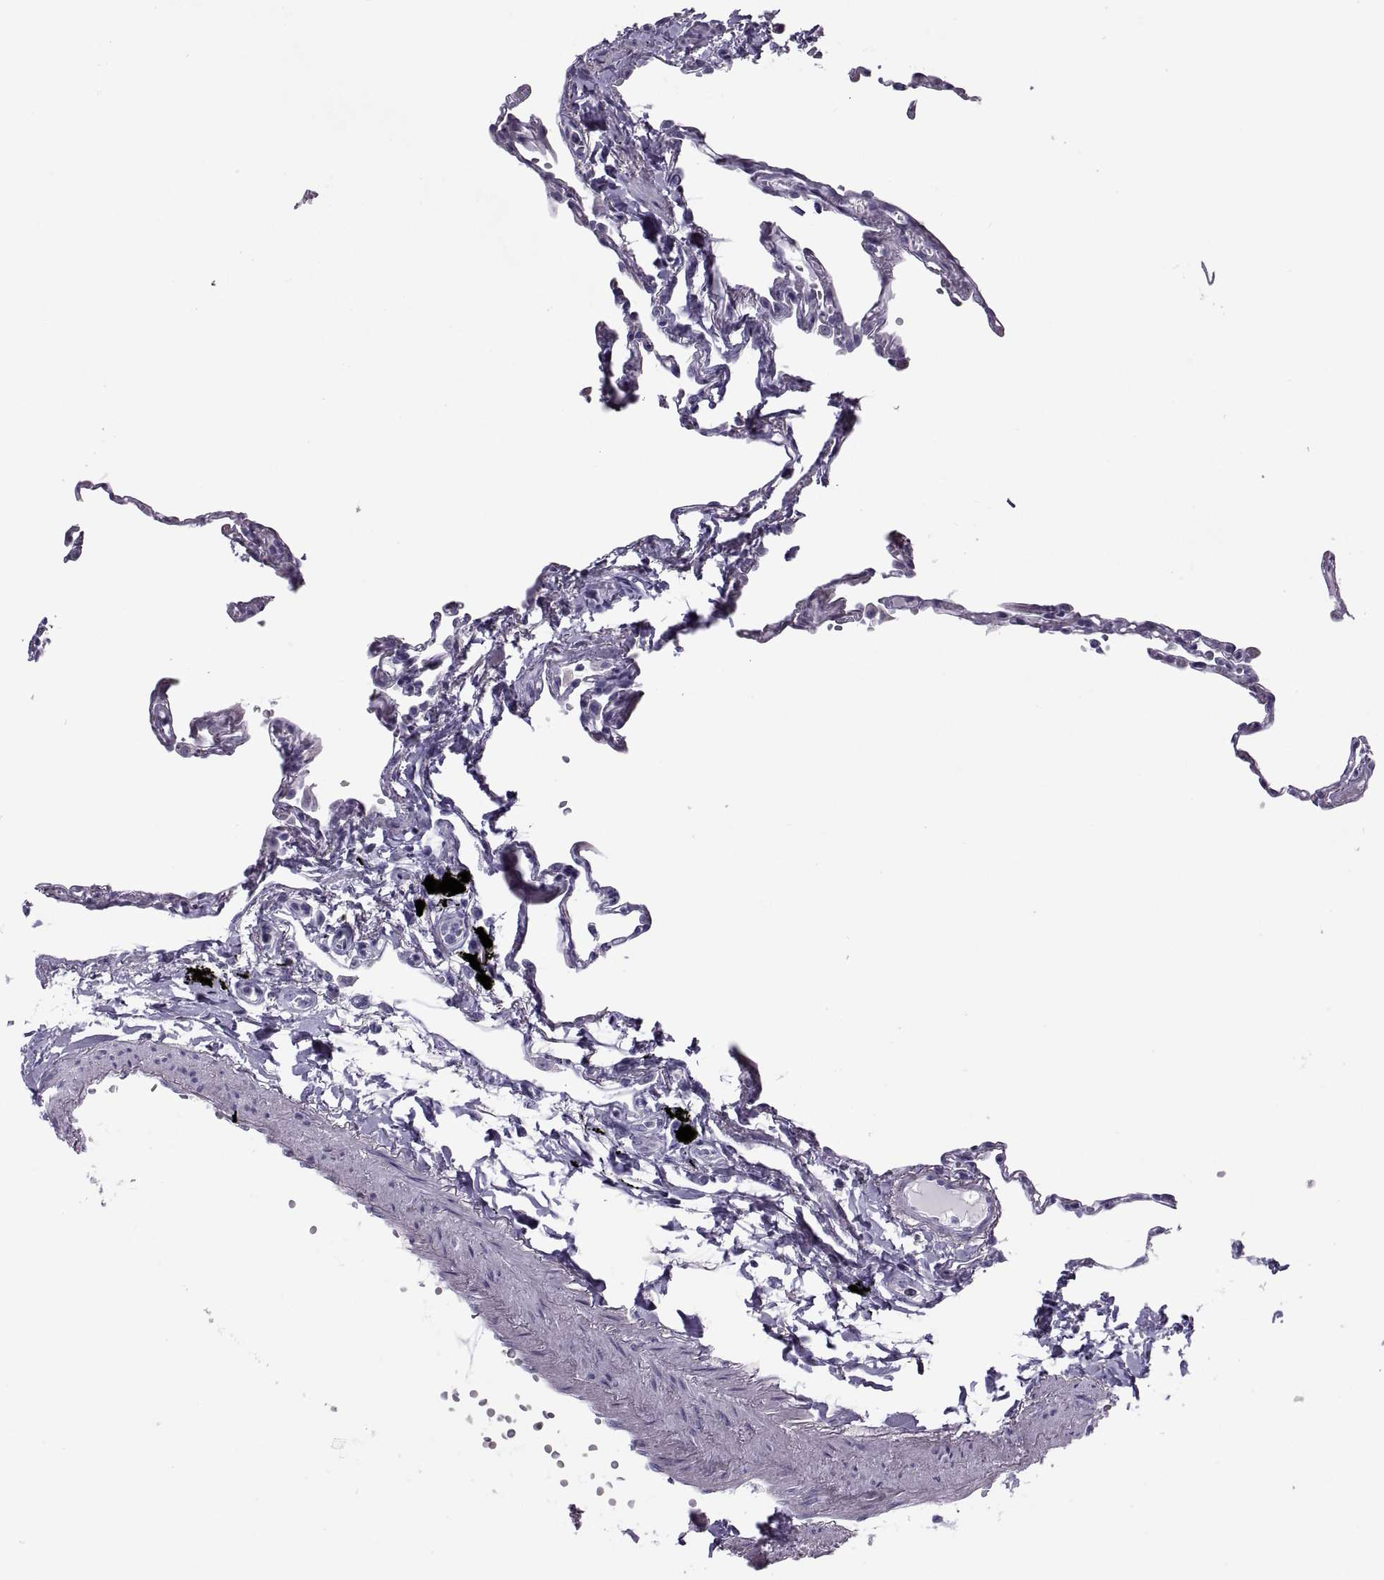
{"staining": {"intensity": "negative", "quantity": "none", "location": "none"}, "tissue": "lung", "cell_type": "Alveolar cells", "image_type": "normal", "snomed": [{"axis": "morphology", "description": "Normal tissue, NOS"}, {"axis": "topography", "description": "Lung"}], "caption": "Micrograph shows no protein expression in alveolar cells of normal lung. (DAB IHC, high magnification).", "gene": "RLBP1", "patient": {"sex": "male", "age": 78}}